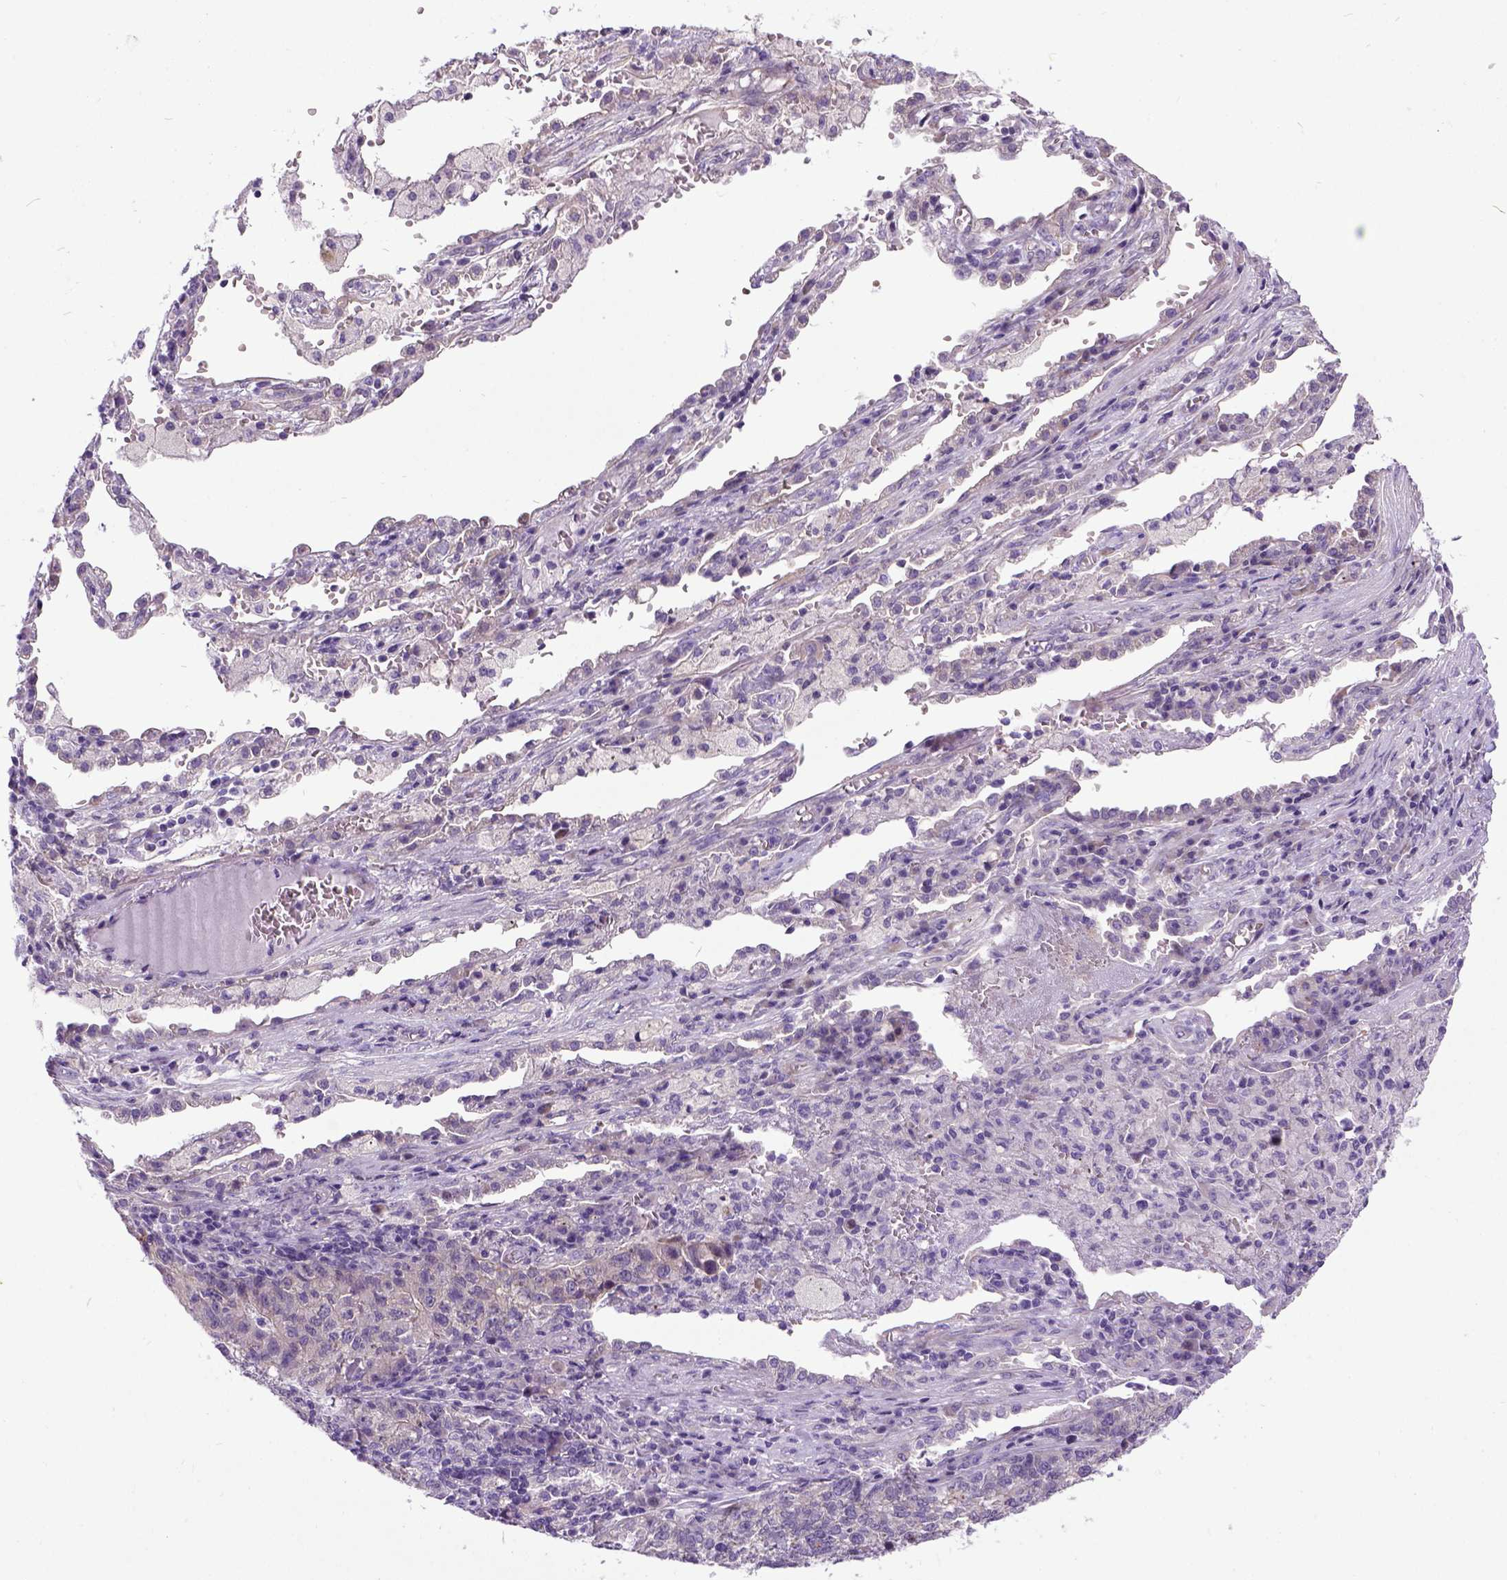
{"staining": {"intensity": "weak", "quantity": "25%-75%", "location": "cytoplasmic/membranous"}, "tissue": "lung cancer", "cell_type": "Tumor cells", "image_type": "cancer", "snomed": [{"axis": "morphology", "description": "Adenocarcinoma, NOS"}, {"axis": "topography", "description": "Lung"}], "caption": "Lung cancer tissue displays weak cytoplasmic/membranous expression in about 25%-75% of tumor cells (DAB IHC with brightfield microscopy, high magnification).", "gene": "NEK5", "patient": {"sex": "male", "age": 57}}